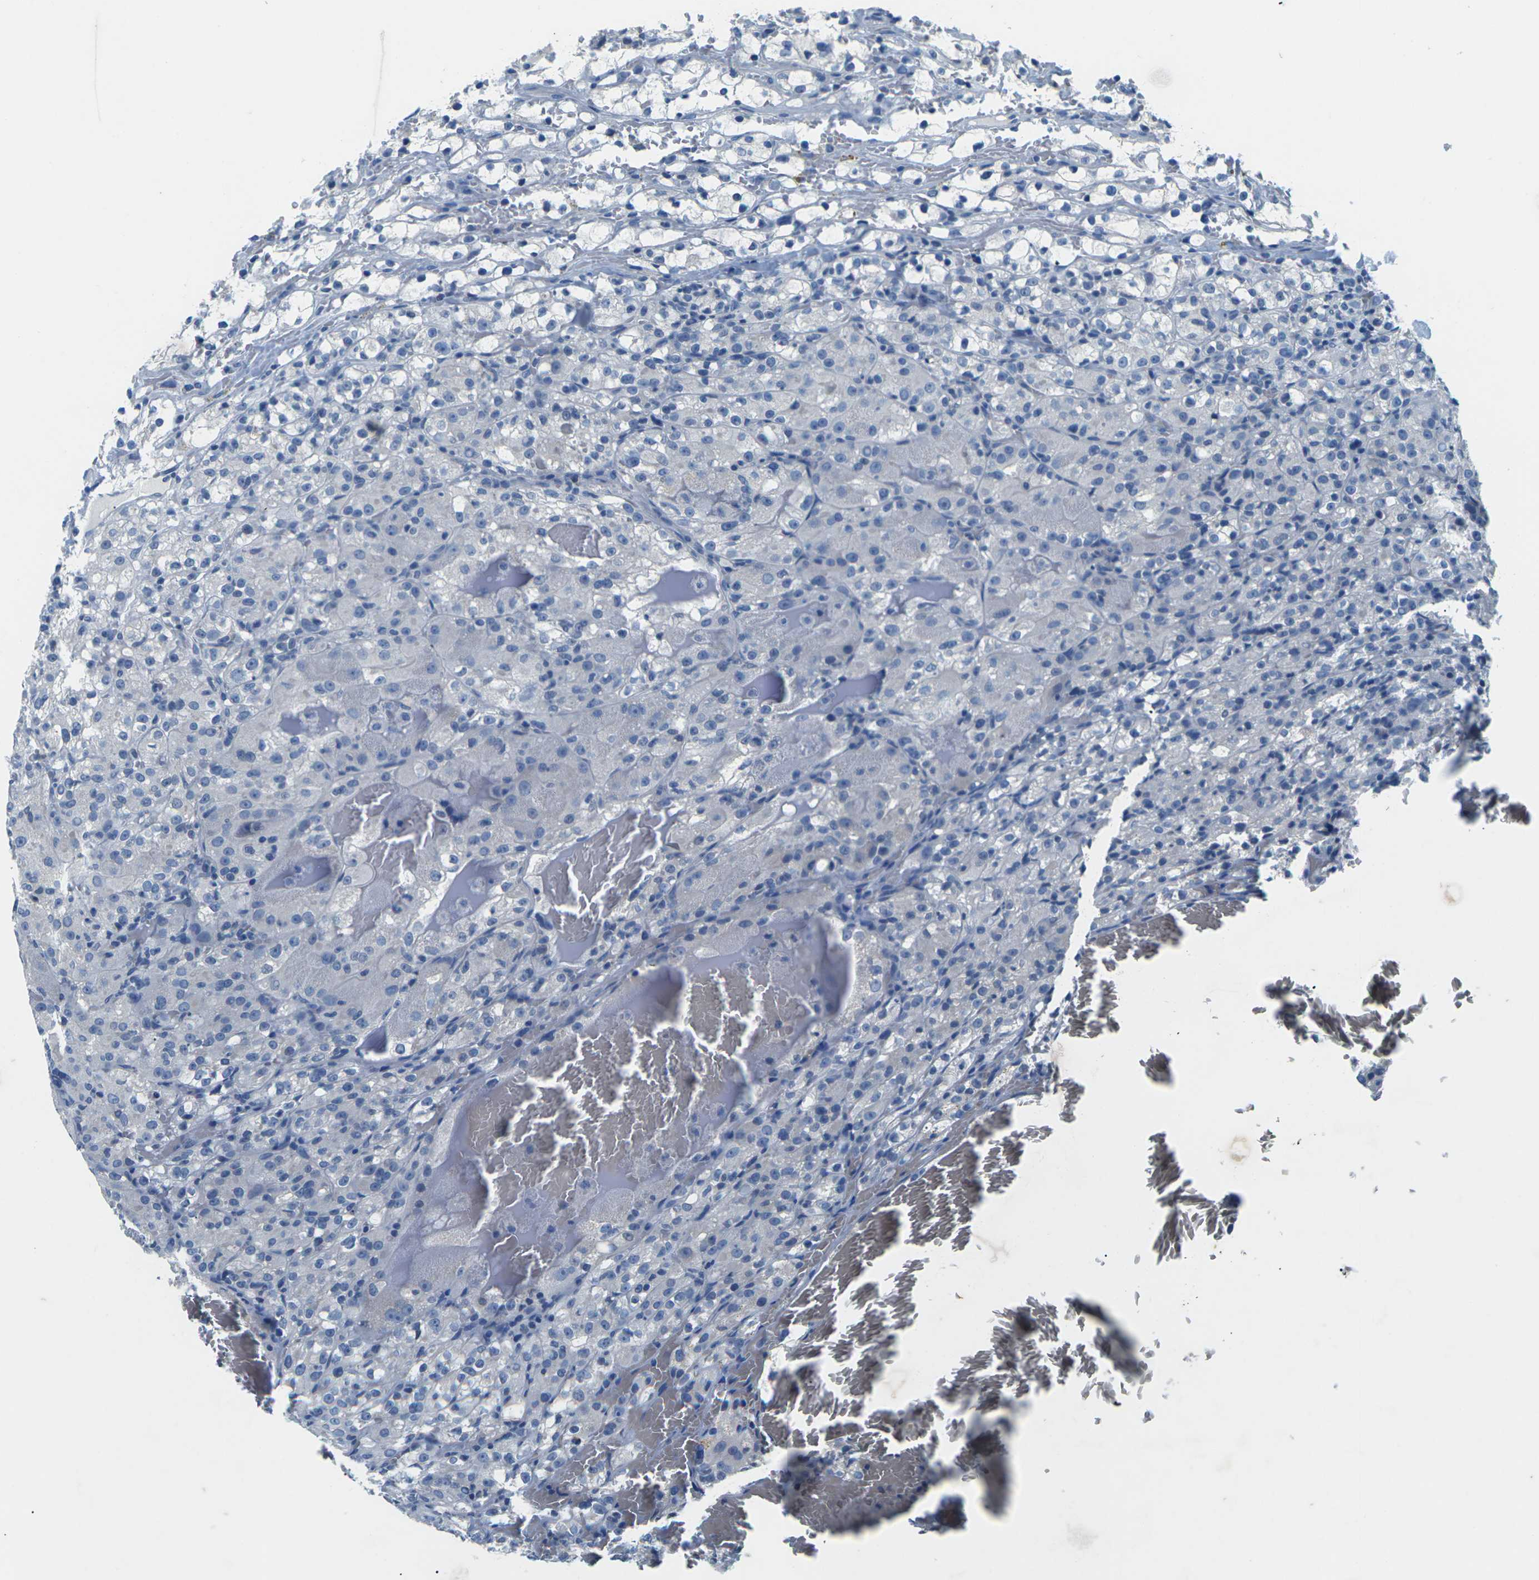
{"staining": {"intensity": "negative", "quantity": "none", "location": "none"}, "tissue": "renal cancer", "cell_type": "Tumor cells", "image_type": "cancer", "snomed": [{"axis": "morphology", "description": "Adenocarcinoma, NOS"}, {"axis": "topography", "description": "Kidney"}], "caption": "A high-resolution histopathology image shows IHC staining of renal cancer, which demonstrates no significant staining in tumor cells.", "gene": "UMOD", "patient": {"sex": "male", "age": 61}}